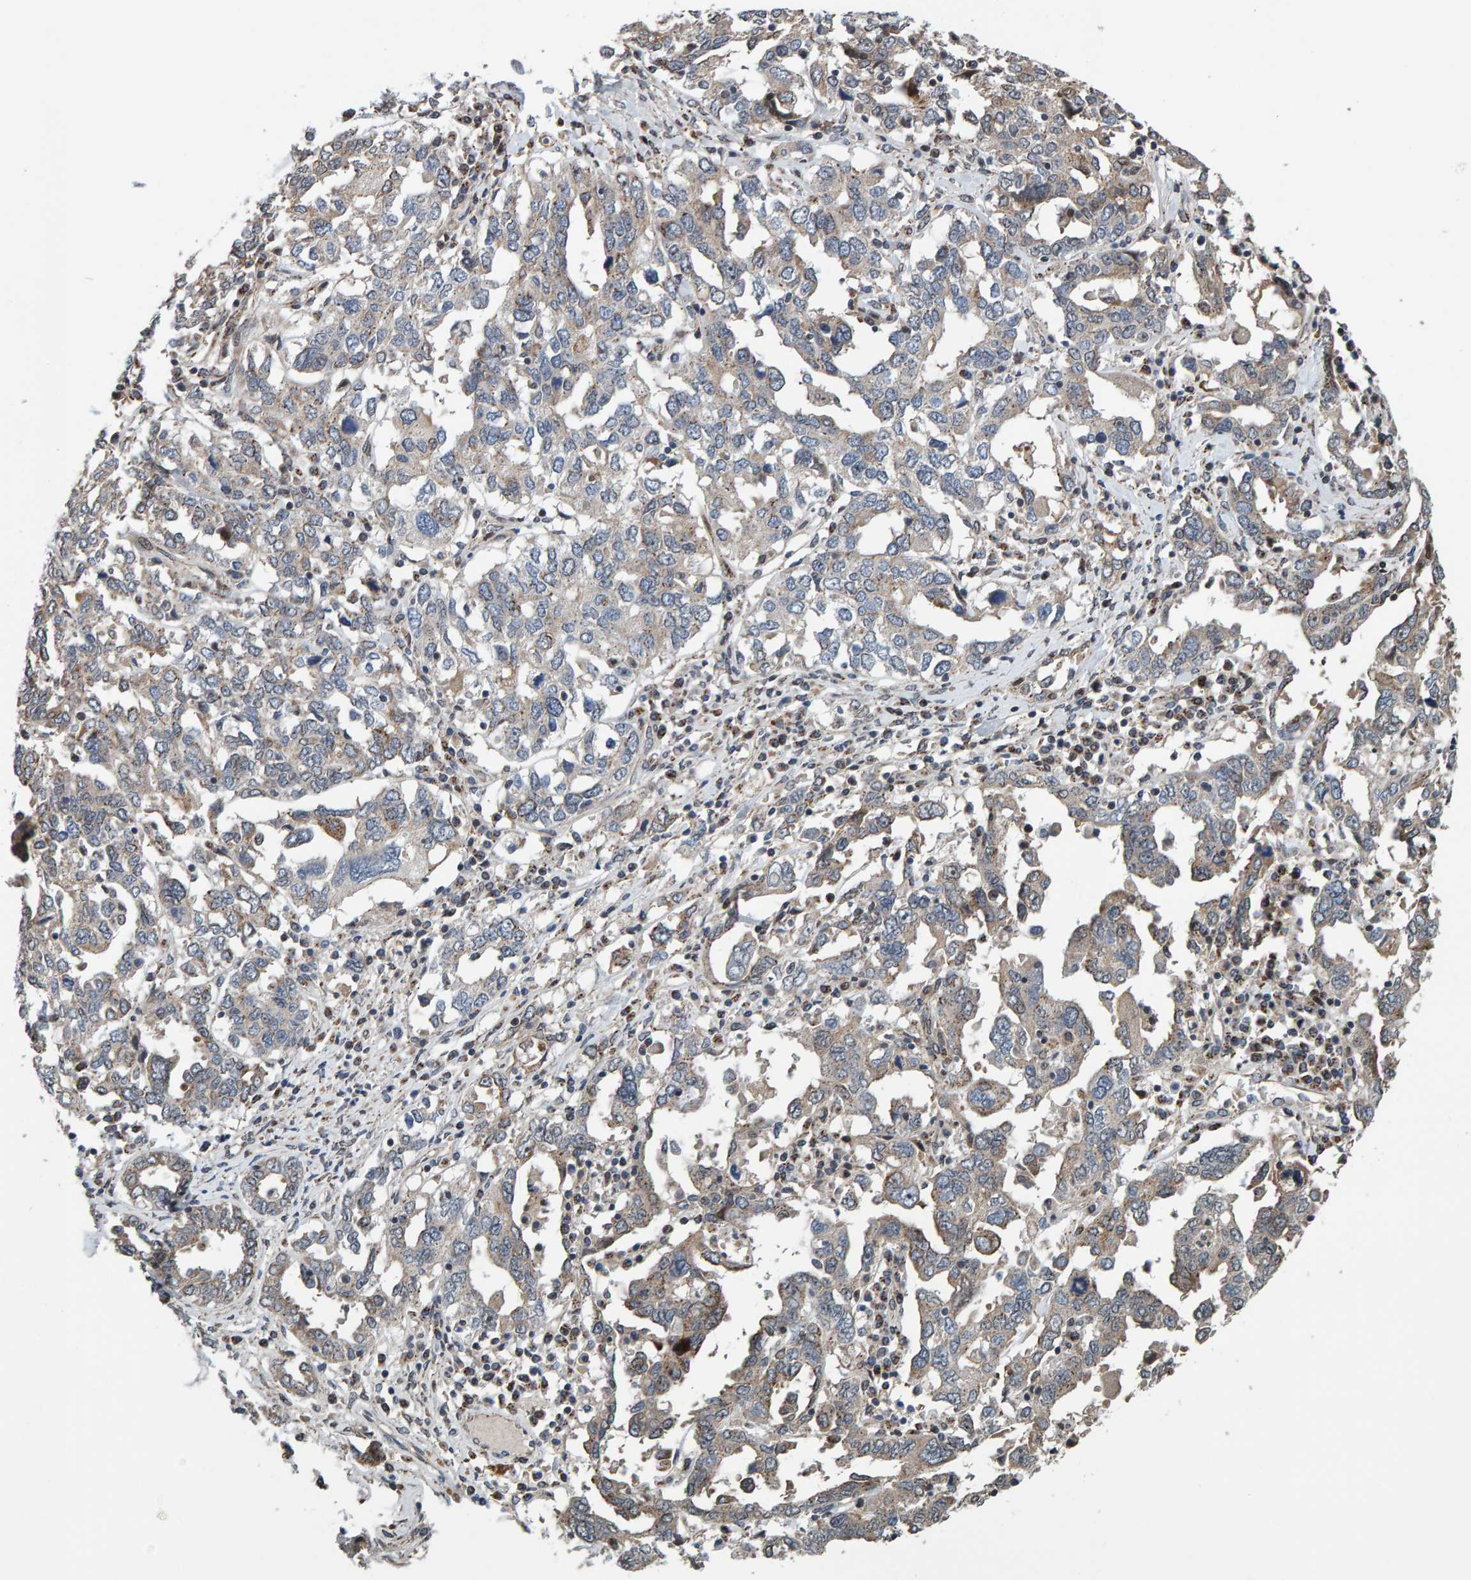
{"staining": {"intensity": "weak", "quantity": ">75%", "location": "cytoplasmic/membranous"}, "tissue": "ovarian cancer", "cell_type": "Tumor cells", "image_type": "cancer", "snomed": [{"axis": "morphology", "description": "Carcinoma, endometroid"}, {"axis": "topography", "description": "Ovary"}], "caption": "Endometroid carcinoma (ovarian) stained with a brown dye demonstrates weak cytoplasmic/membranous positive staining in about >75% of tumor cells.", "gene": "CCDC25", "patient": {"sex": "female", "age": 62}}